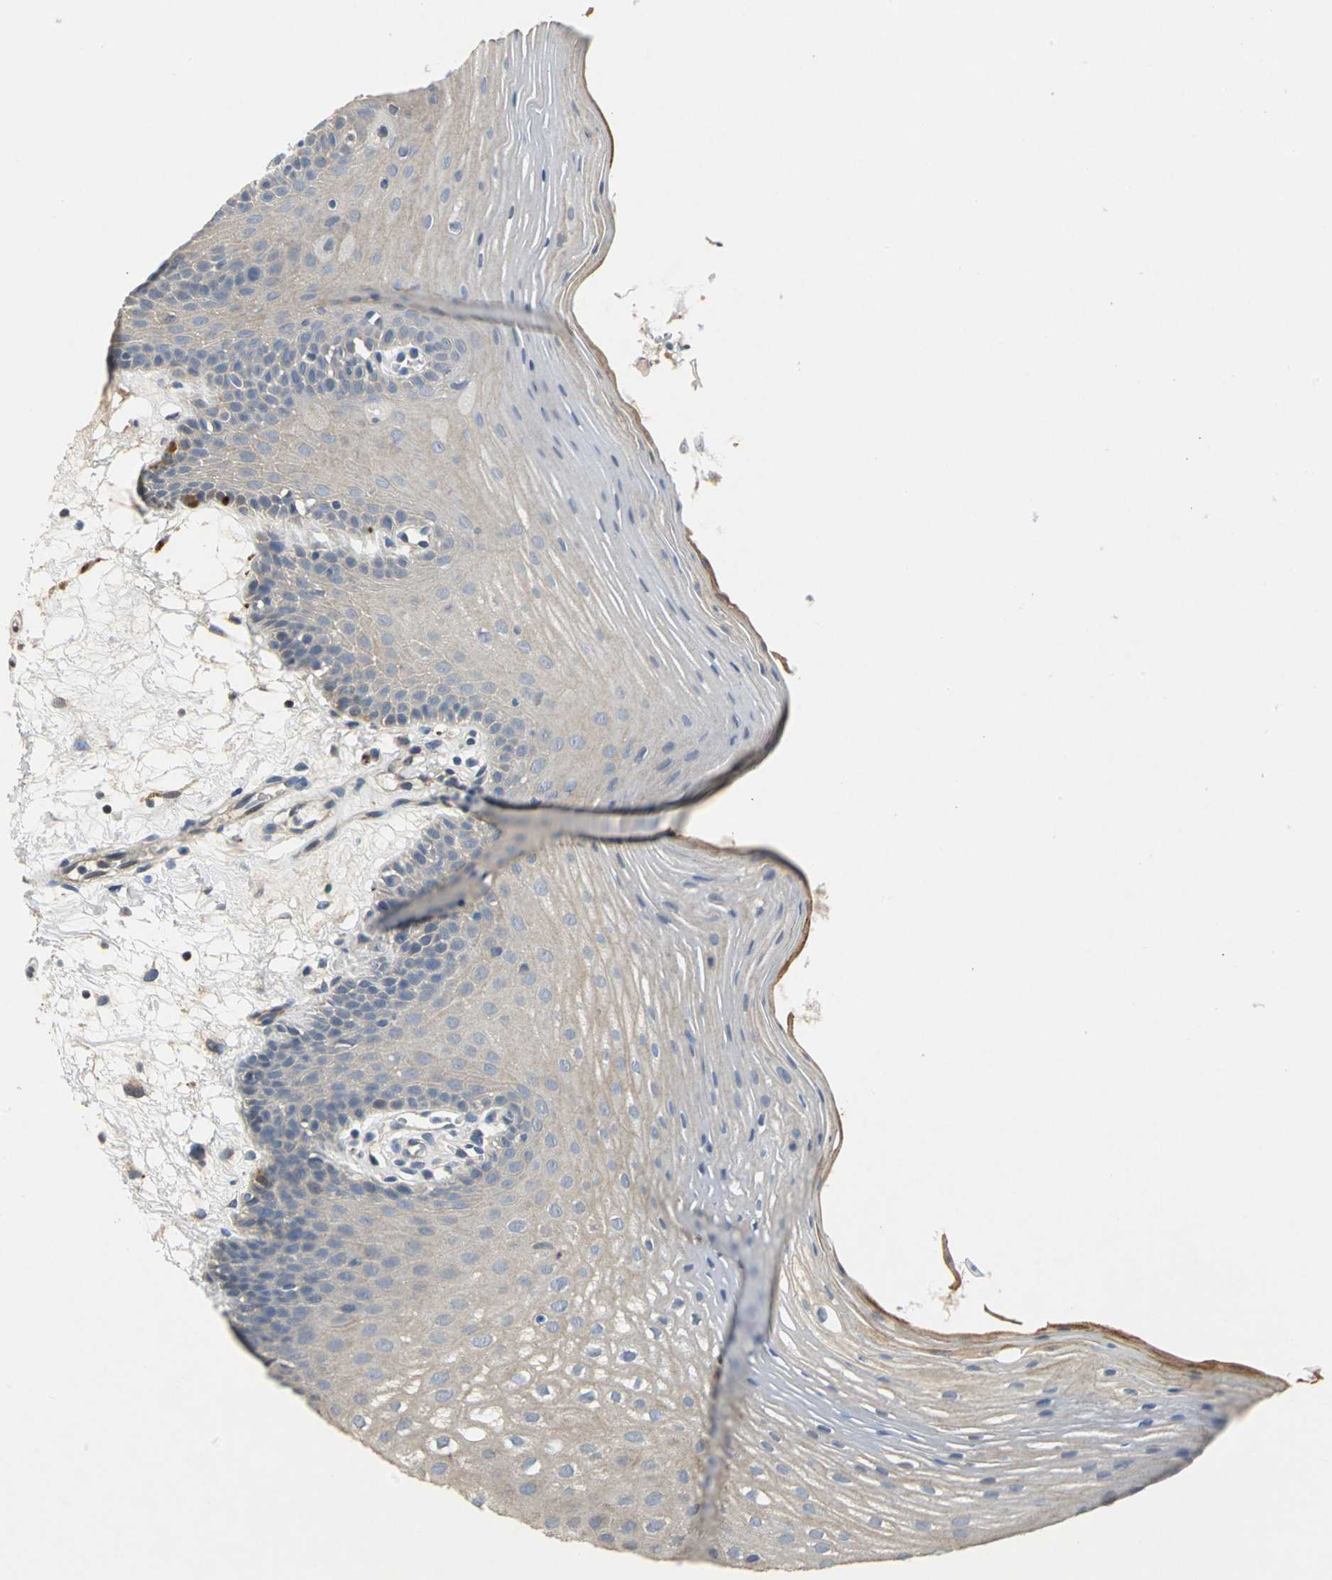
{"staining": {"intensity": "weak", "quantity": "<25%", "location": "cytoplasmic/membranous"}, "tissue": "oral mucosa", "cell_type": "Squamous epithelial cells", "image_type": "normal", "snomed": [{"axis": "morphology", "description": "Normal tissue, NOS"}, {"axis": "morphology", "description": "Squamous cell carcinoma, NOS"}, {"axis": "topography", "description": "Skeletal muscle"}, {"axis": "topography", "description": "Oral tissue"}, {"axis": "topography", "description": "Head-Neck"}], "caption": "IHC image of normal oral mucosa: human oral mucosa stained with DAB (3,3'-diaminobenzidine) exhibits no significant protein positivity in squamous epithelial cells.", "gene": "IL17RB", "patient": {"sex": "male", "age": 71}}